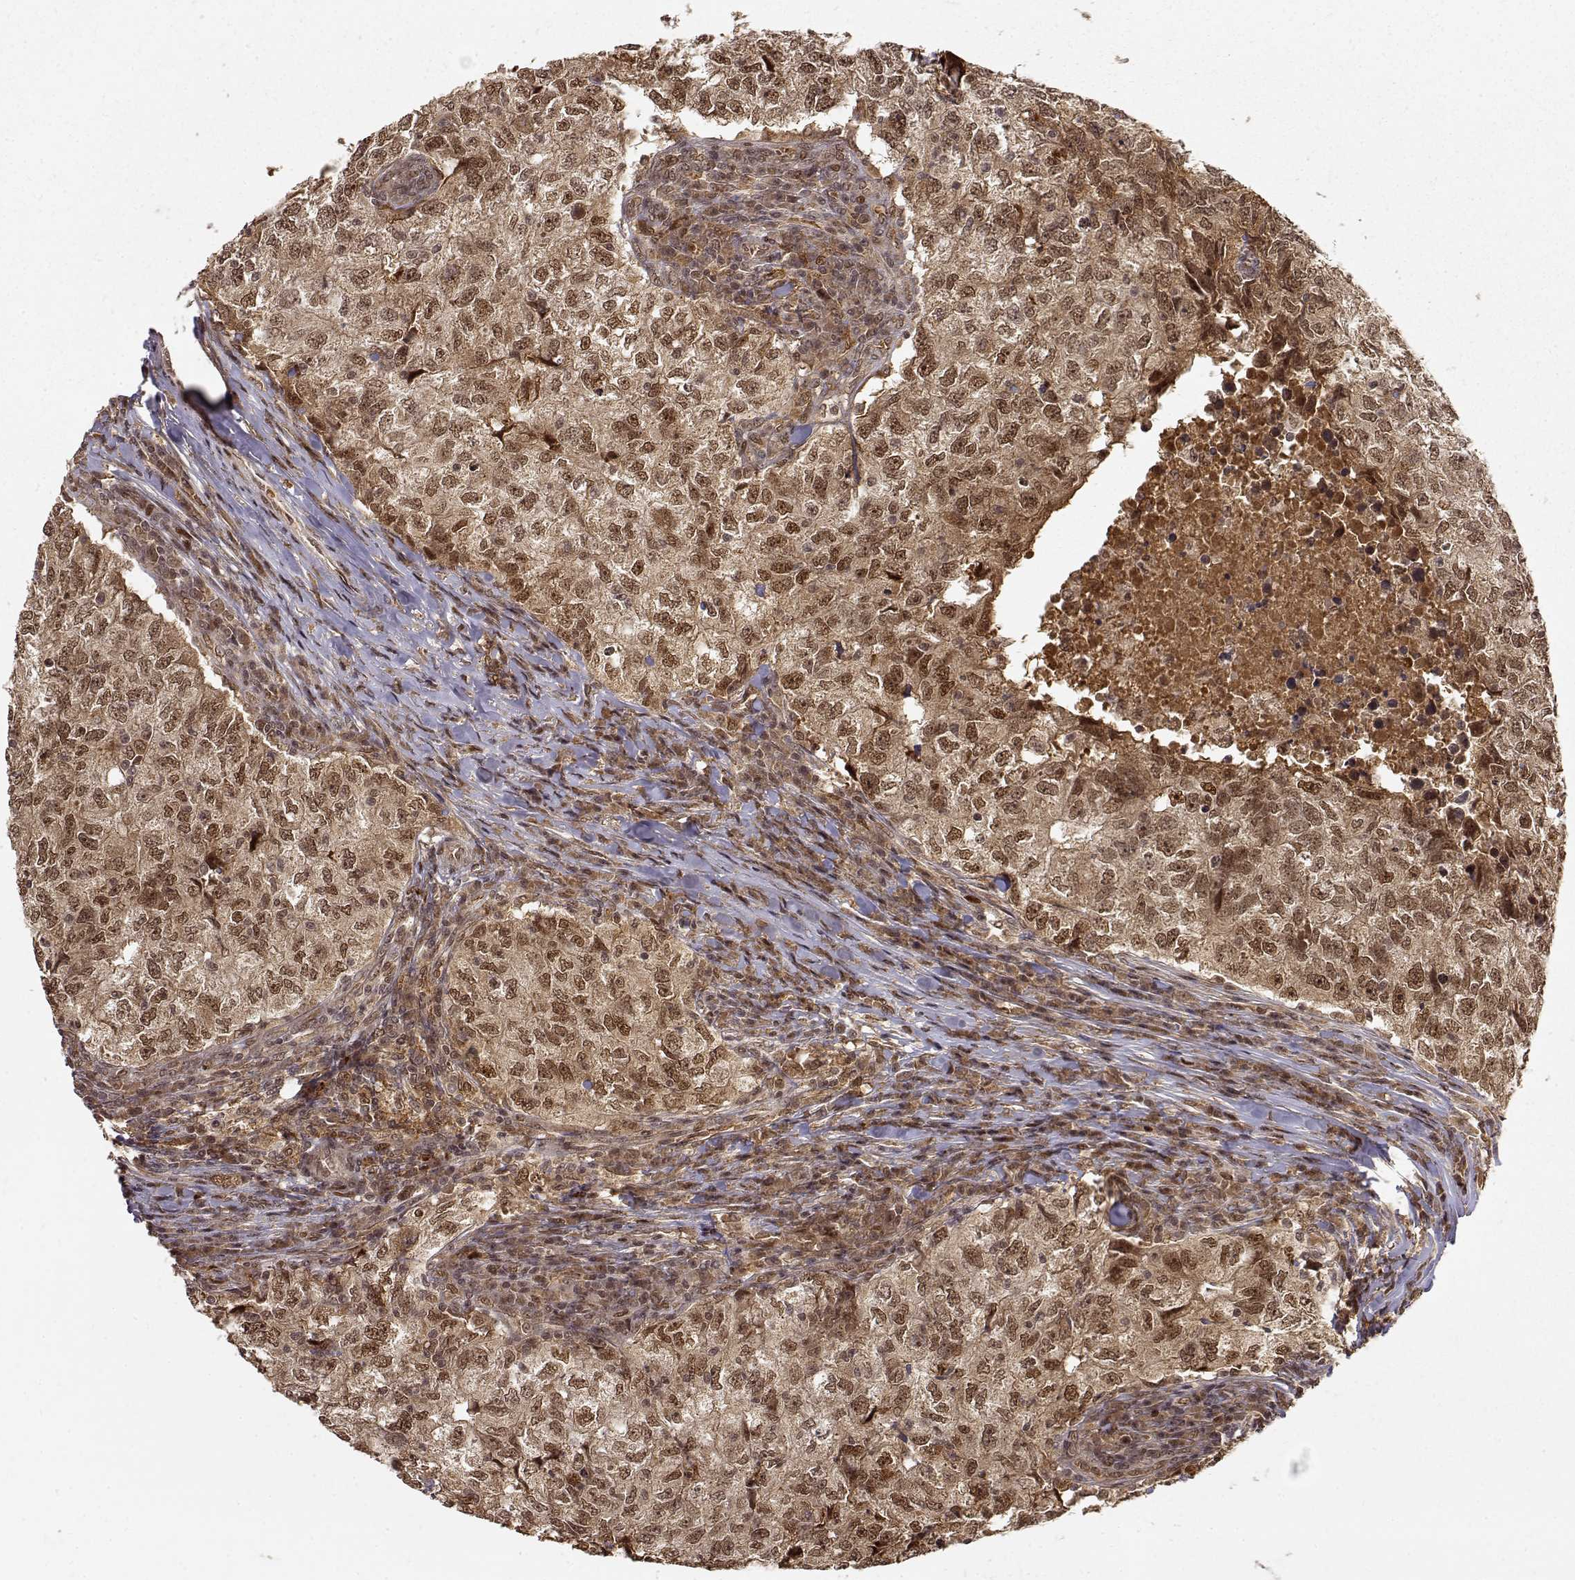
{"staining": {"intensity": "moderate", "quantity": ">75%", "location": "cytoplasmic/membranous,nuclear"}, "tissue": "breast cancer", "cell_type": "Tumor cells", "image_type": "cancer", "snomed": [{"axis": "morphology", "description": "Duct carcinoma"}, {"axis": "topography", "description": "Breast"}], "caption": "Human breast cancer (infiltrating ductal carcinoma) stained with a protein marker exhibits moderate staining in tumor cells.", "gene": "MAEA", "patient": {"sex": "female", "age": 30}}